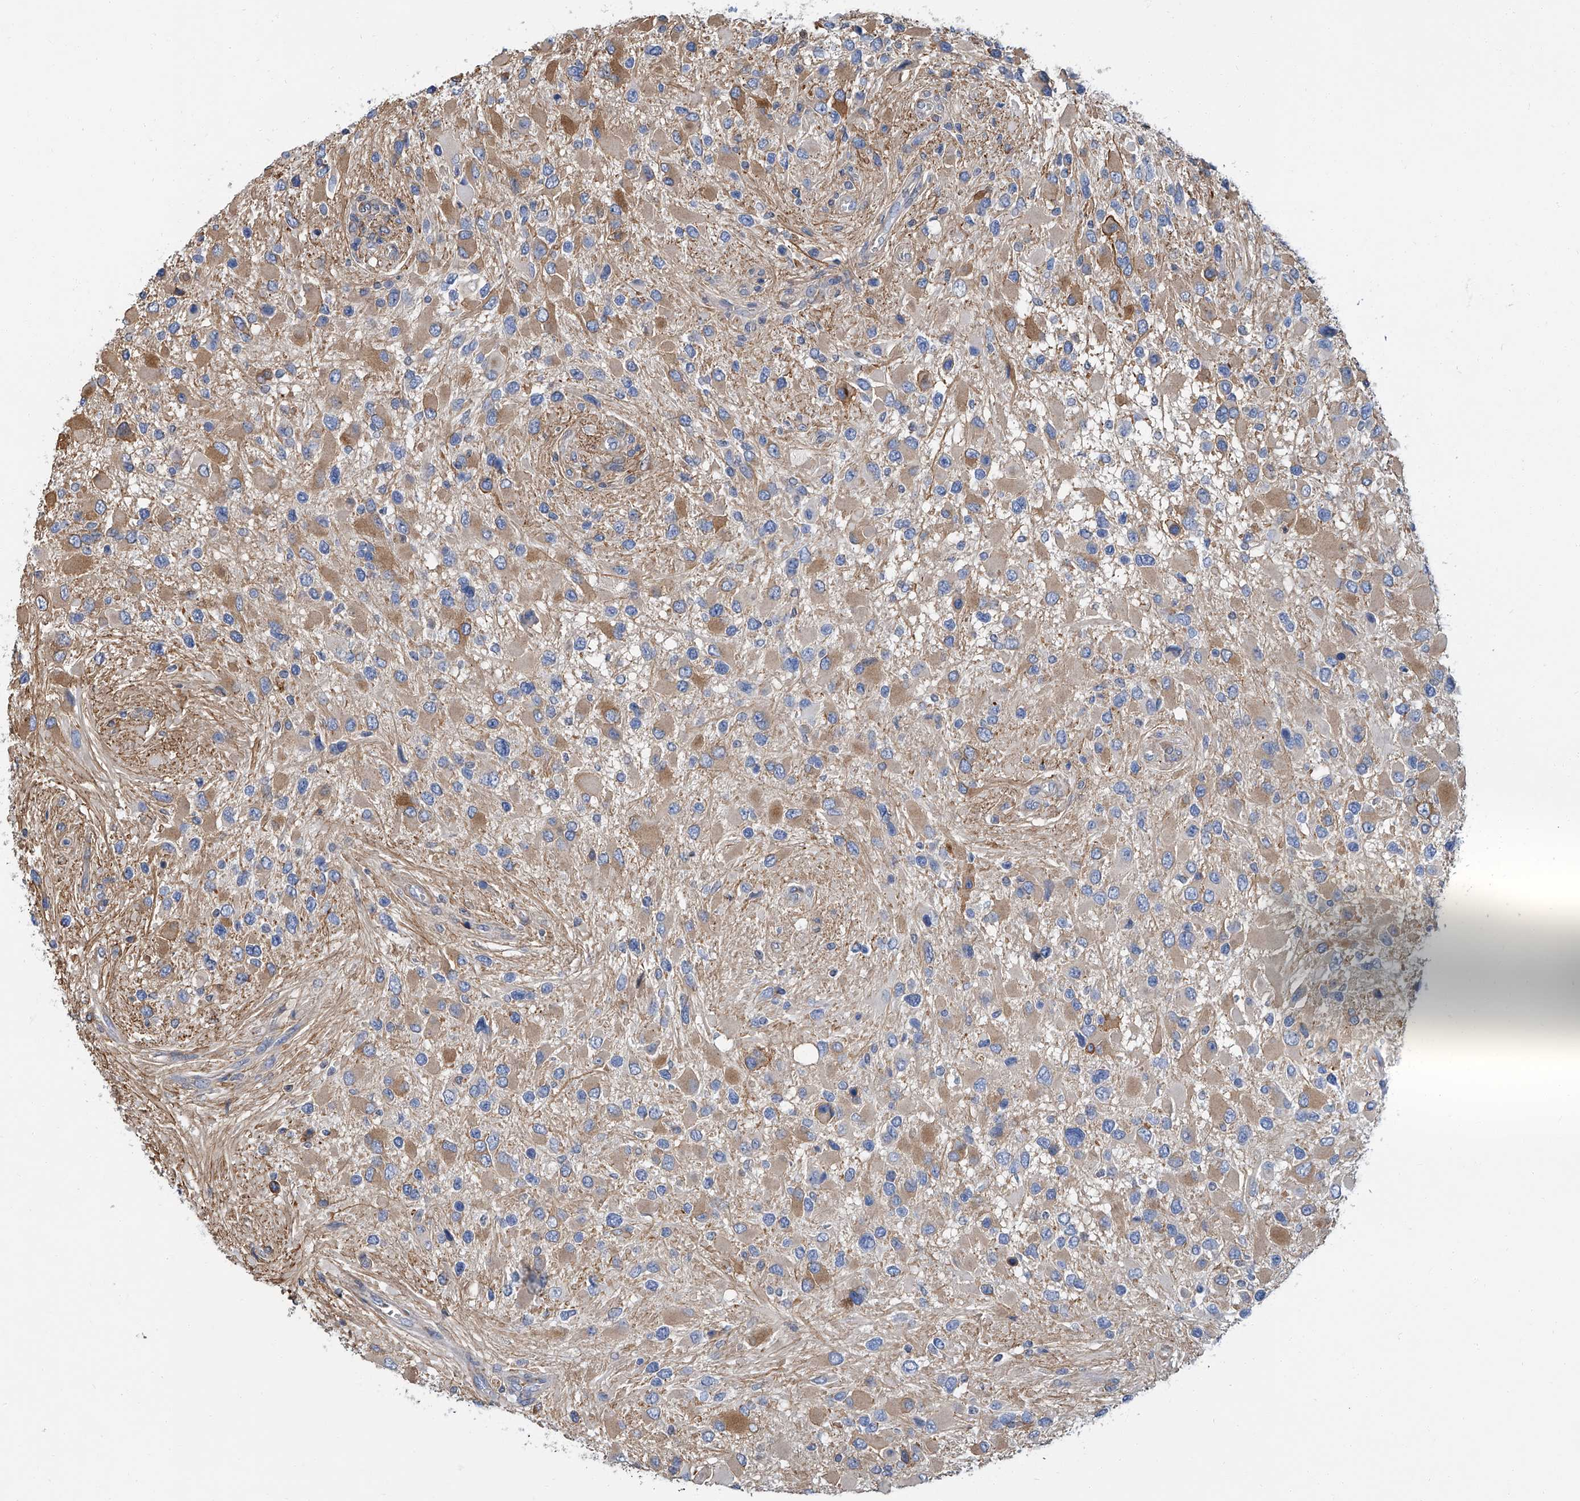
{"staining": {"intensity": "moderate", "quantity": "25%-75%", "location": "cytoplasmic/membranous"}, "tissue": "glioma", "cell_type": "Tumor cells", "image_type": "cancer", "snomed": [{"axis": "morphology", "description": "Glioma, malignant, High grade"}, {"axis": "topography", "description": "Brain"}], "caption": "Immunohistochemistry (DAB (3,3'-diaminobenzidine)) staining of human glioma shows moderate cytoplasmic/membranous protein positivity in about 25%-75% of tumor cells.", "gene": "PSMB10", "patient": {"sex": "male", "age": 53}}